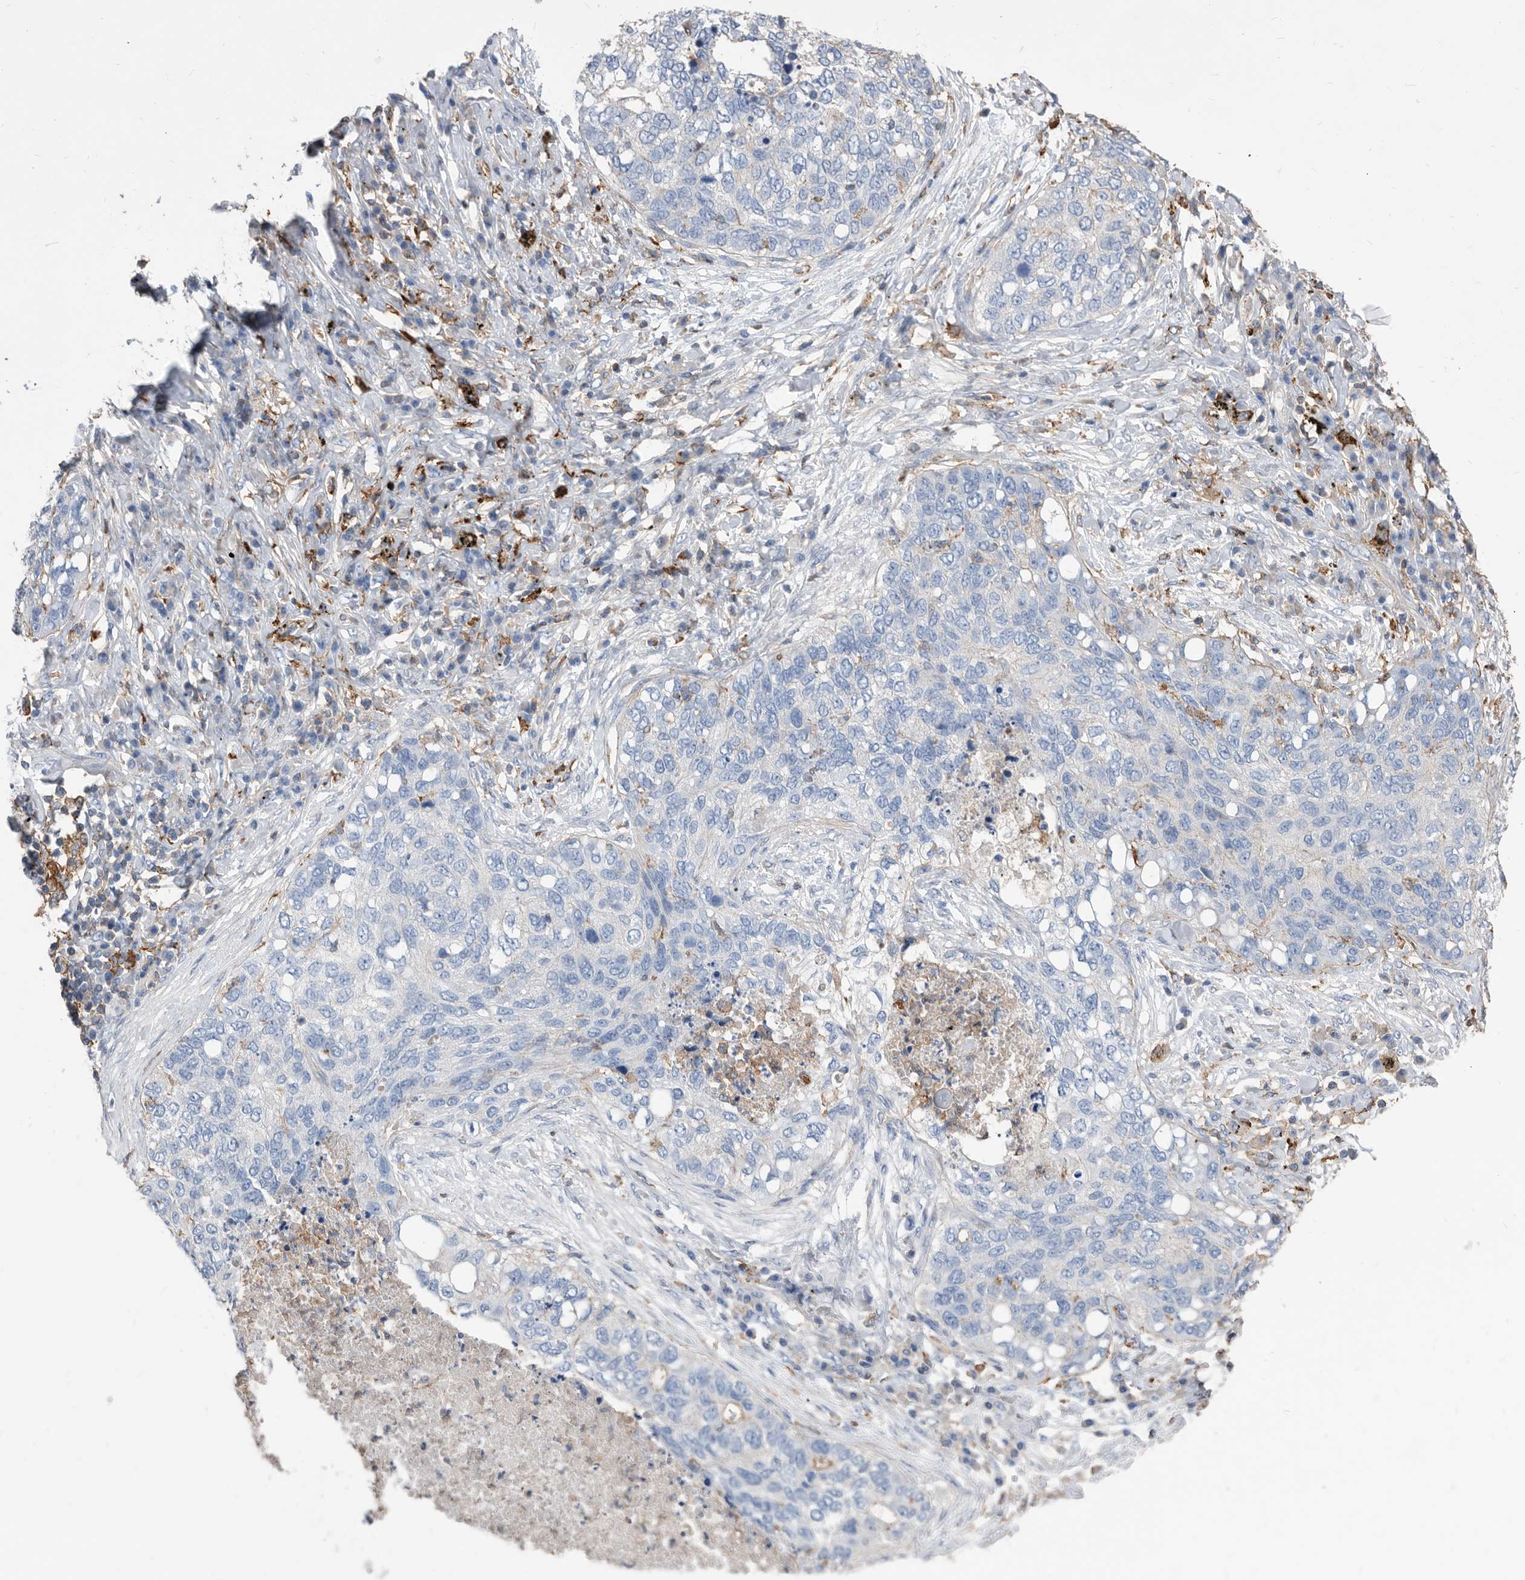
{"staining": {"intensity": "negative", "quantity": "none", "location": "none"}, "tissue": "lung cancer", "cell_type": "Tumor cells", "image_type": "cancer", "snomed": [{"axis": "morphology", "description": "Squamous cell carcinoma, NOS"}, {"axis": "topography", "description": "Lung"}], "caption": "Immunohistochemical staining of lung squamous cell carcinoma displays no significant staining in tumor cells. (Stains: DAB (3,3'-diaminobenzidine) immunohistochemistry (IHC) with hematoxylin counter stain, Microscopy: brightfield microscopy at high magnification).", "gene": "MS4A4A", "patient": {"sex": "female", "age": 63}}